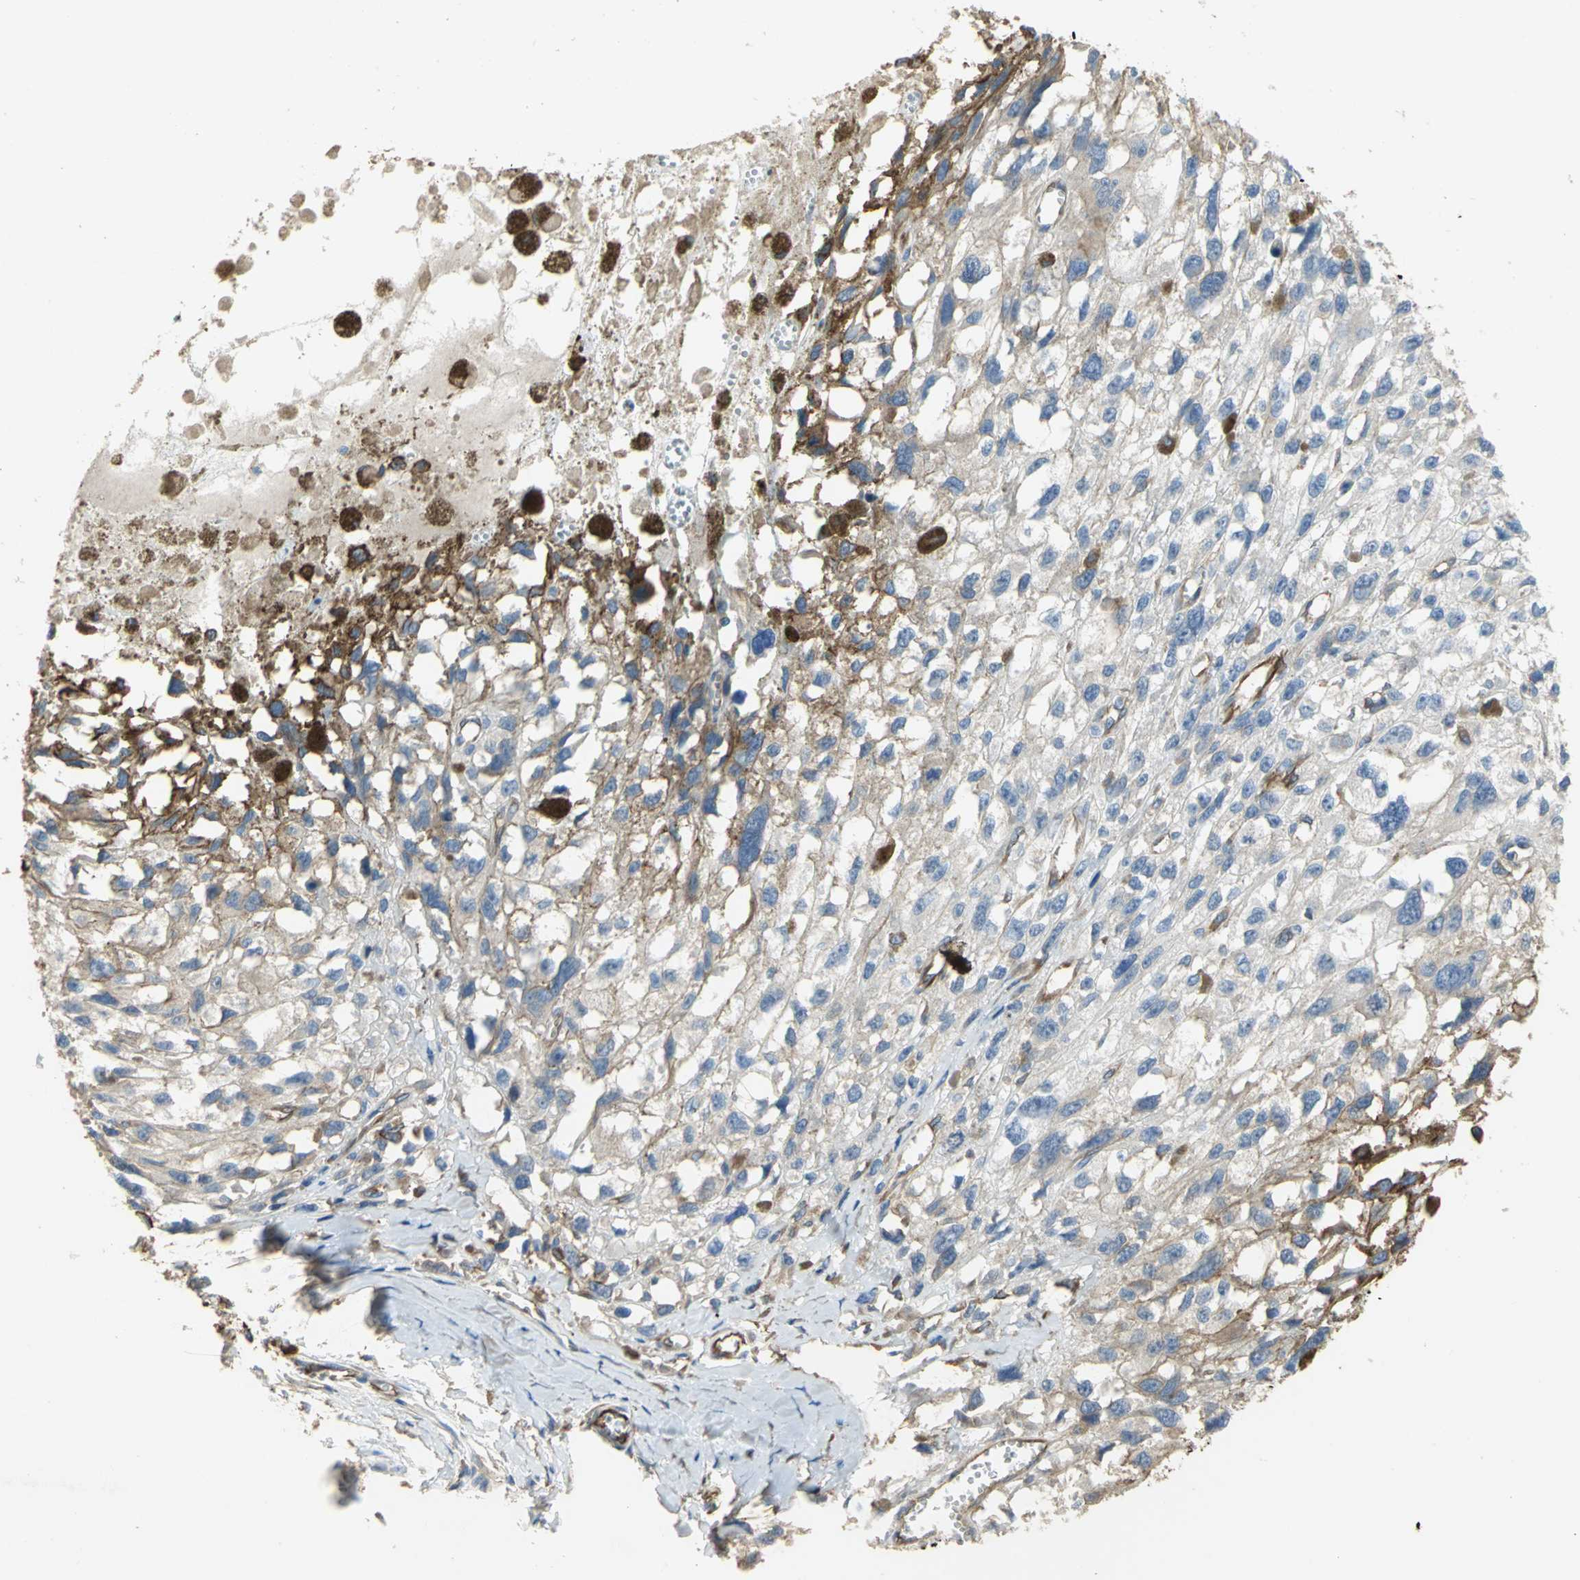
{"staining": {"intensity": "weak", "quantity": "<25%", "location": "cytoplasmic/membranous"}, "tissue": "melanoma", "cell_type": "Tumor cells", "image_type": "cancer", "snomed": [{"axis": "morphology", "description": "Malignant melanoma, Metastatic site"}, {"axis": "topography", "description": "Lymph node"}], "caption": "High magnification brightfield microscopy of melanoma stained with DAB (brown) and counterstained with hematoxylin (blue): tumor cells show no significant expression. (Immunohistochemistry, brightfield microscopy, high magnification).", "gene": "FLNB", "patient": {"sex": "male", "age": 59}}